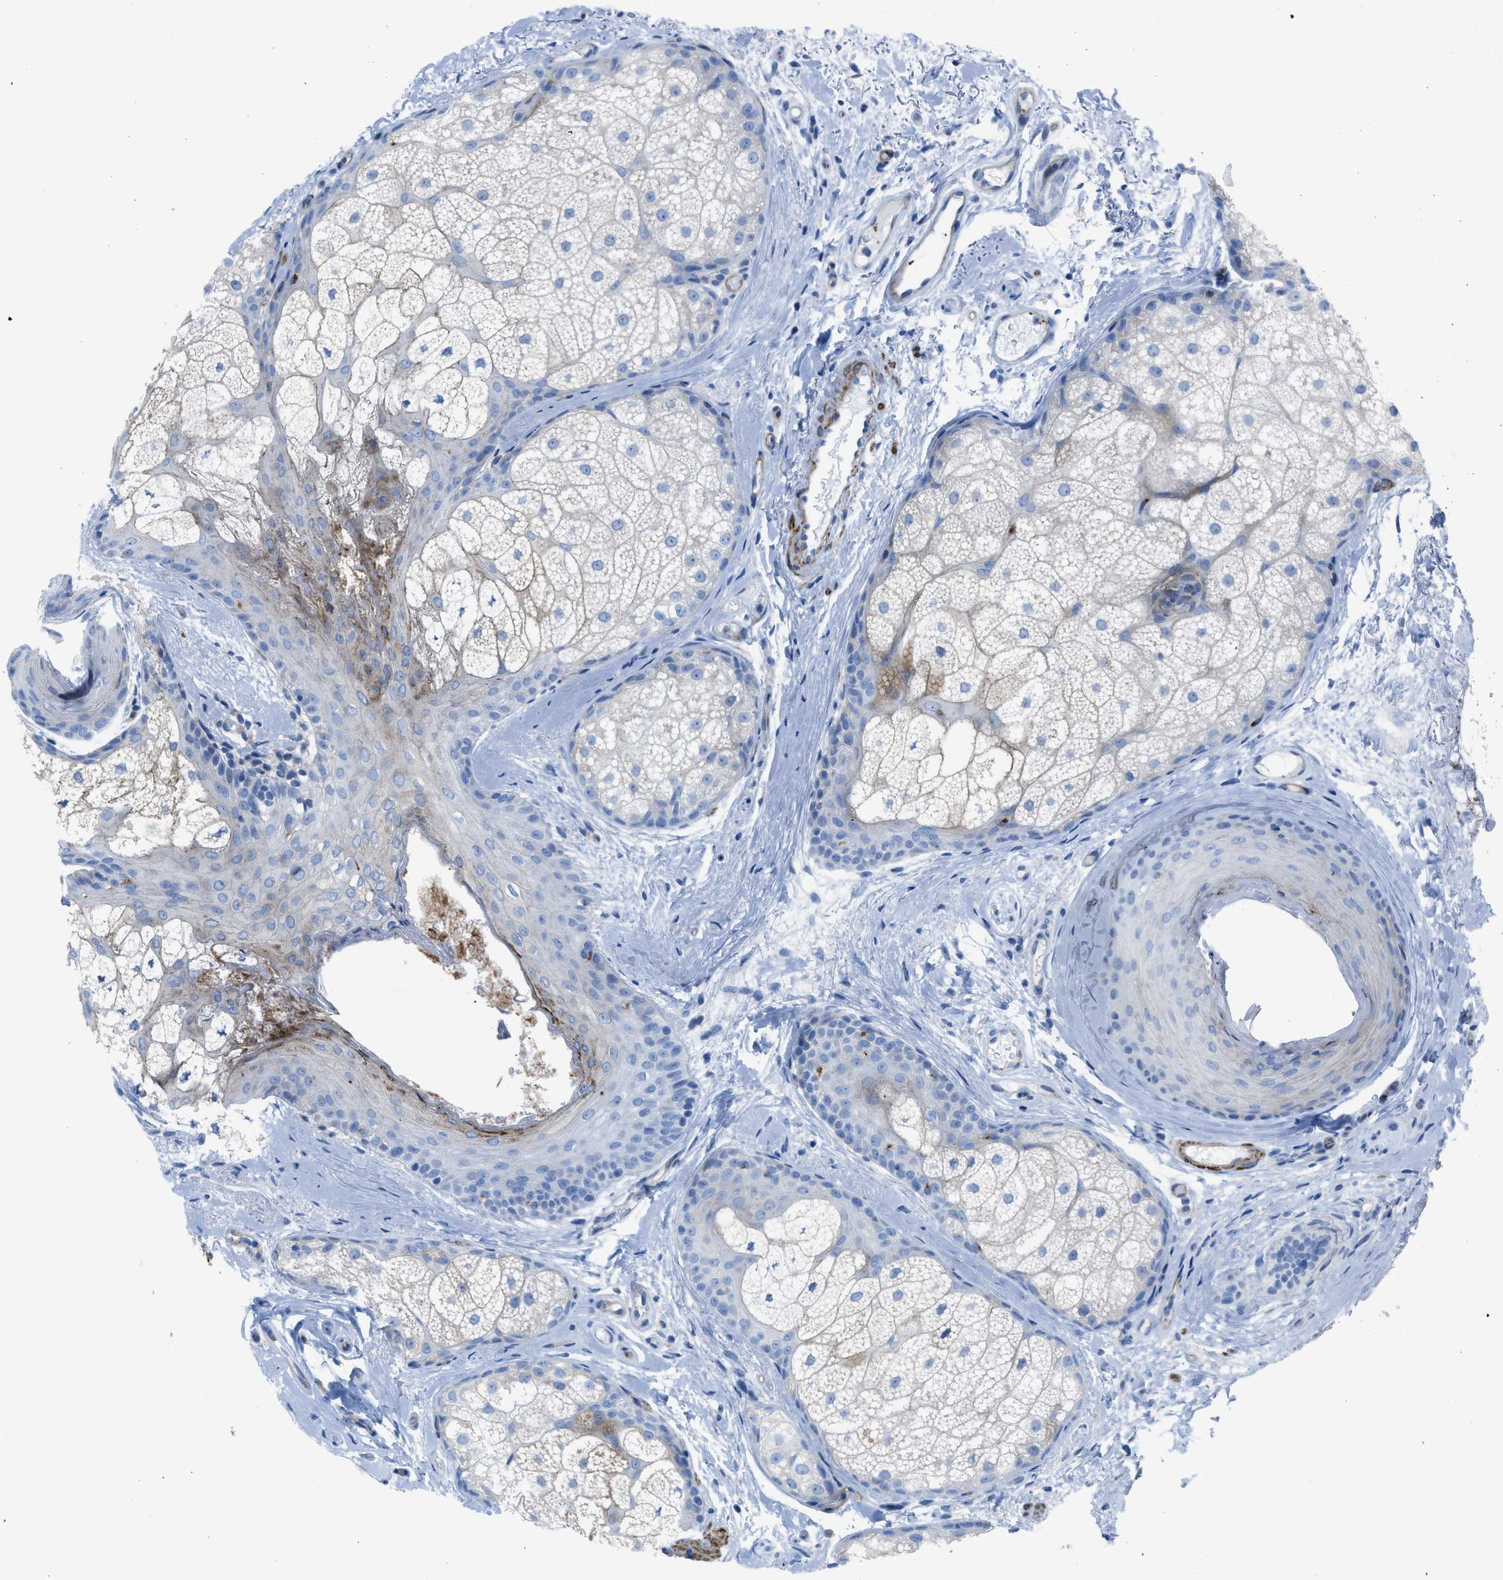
{"staining": {"intensity": "moderate", "quantity": "<25%", "location": "cytoplasmic/membranous"}, "tissue": "oral mucosa", "cell_type": "Squamous epithelial cells", "image_type": "normal", "snomed": [{"axis": "morphology", "description": "Normal tissue, NOS"}, {"axis": "topography", "description": "Skin"}, {"axis": "topography", "description": "Oral tissue"}], "caption": "DAB immunohistochemical staining of benign human oral mucosa reveals moderate cytoplasmic/membranous protein expression in about <25% of squamous epithelial cells. (DAB = brown stain, brightfield microscopy at high magnification).", "gene": "KCNH7", "patient": {"sex": "male", "age": 84}}